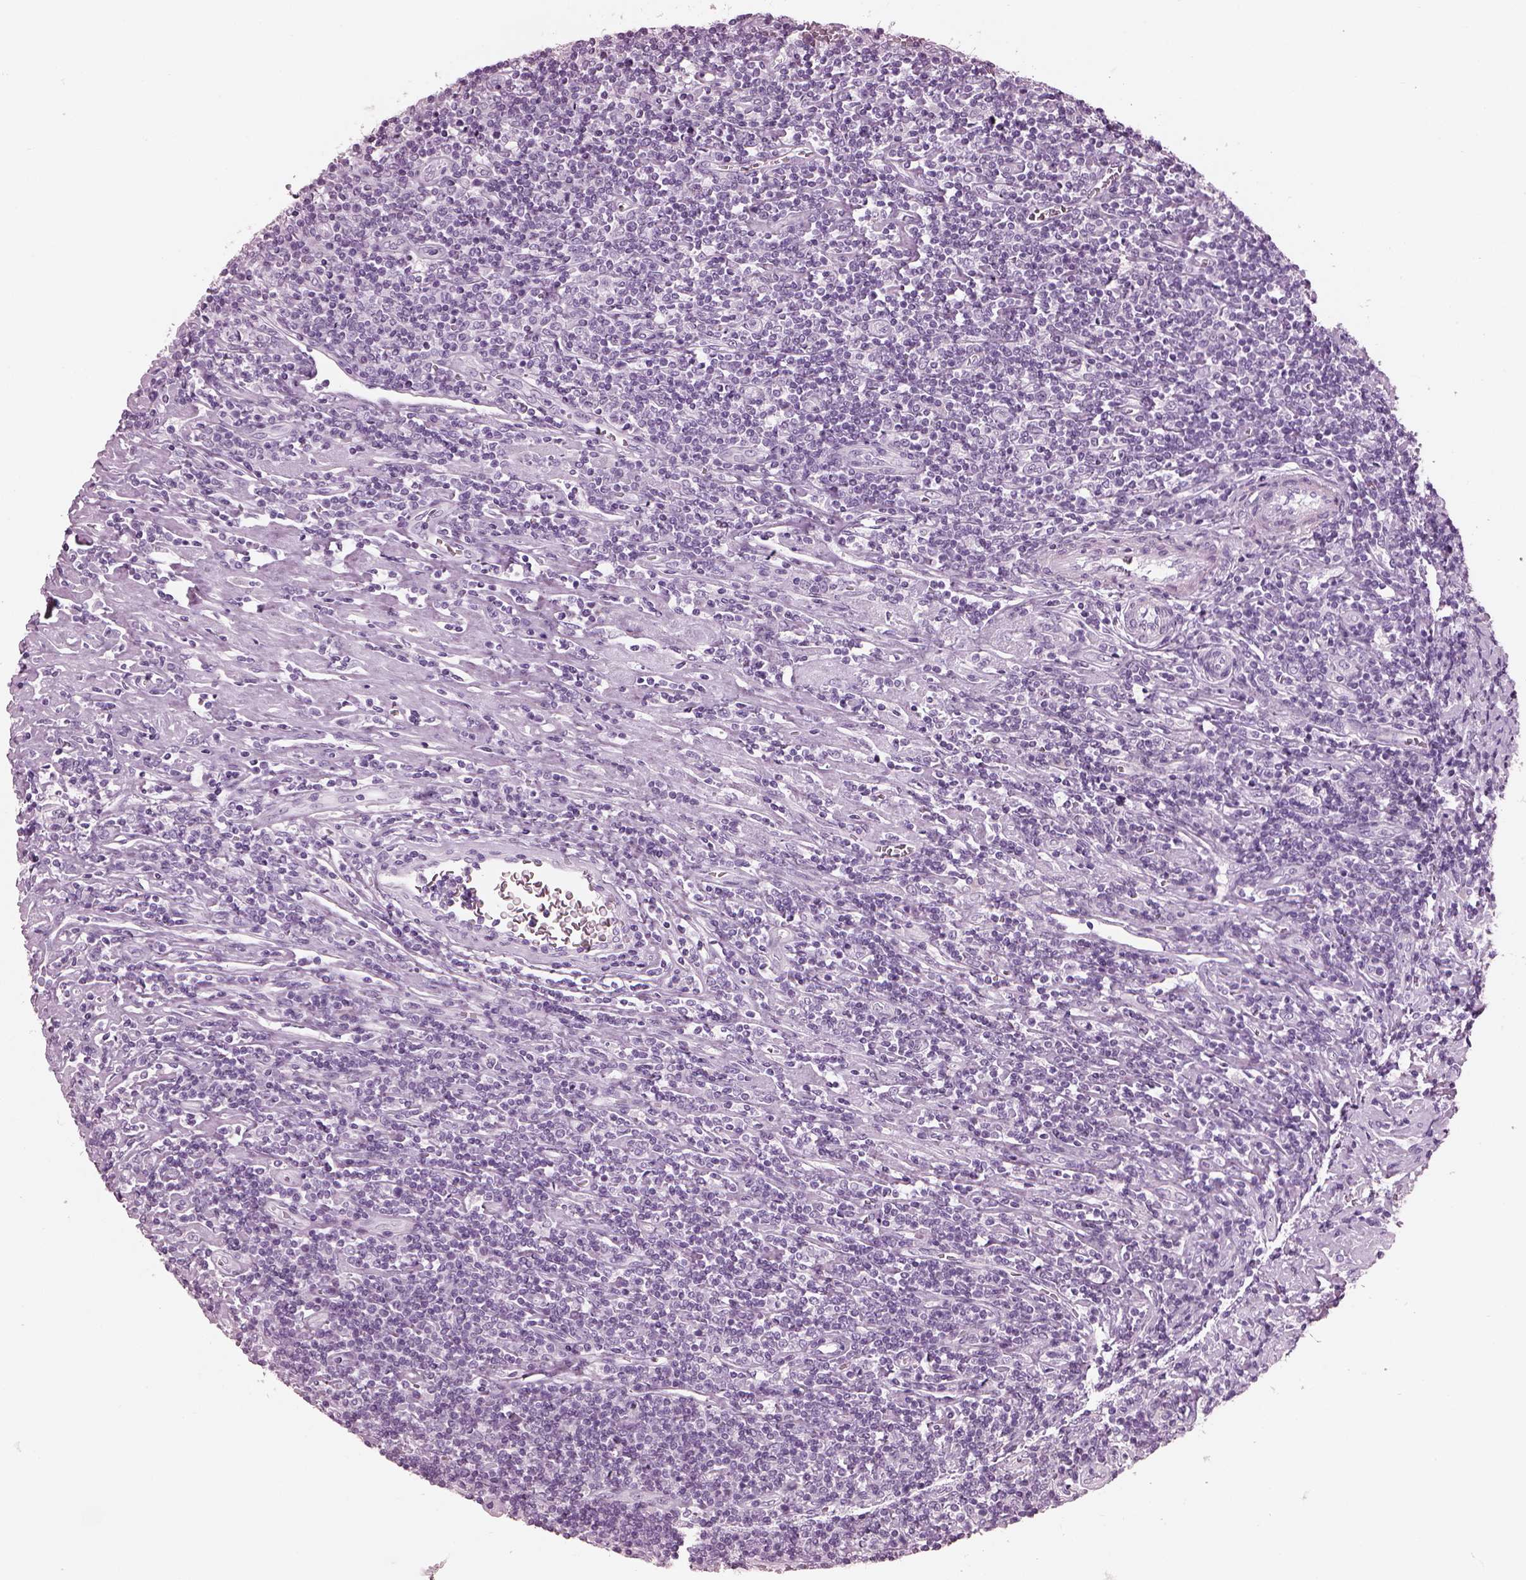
{"staining": {"intensity": "negative", "quantity": "none", "location": "none"}, "tissue": "lymphoma", "cell_type": "Tumor cells", "image_type": "cancer", "snomed": [{"axis": "morphology", "description": "Hodgkin's disease, NOS"}, {"axis": "topography", "description": "Lymph node"}], "caption": "This image is of lymphoma stained with IHC to label a protein in brown with the nuclei are counter-stained blue. There is no expression in tumor cells.", "gene": "HYDIN", "patient": {"sex": "male", "age": 40}}